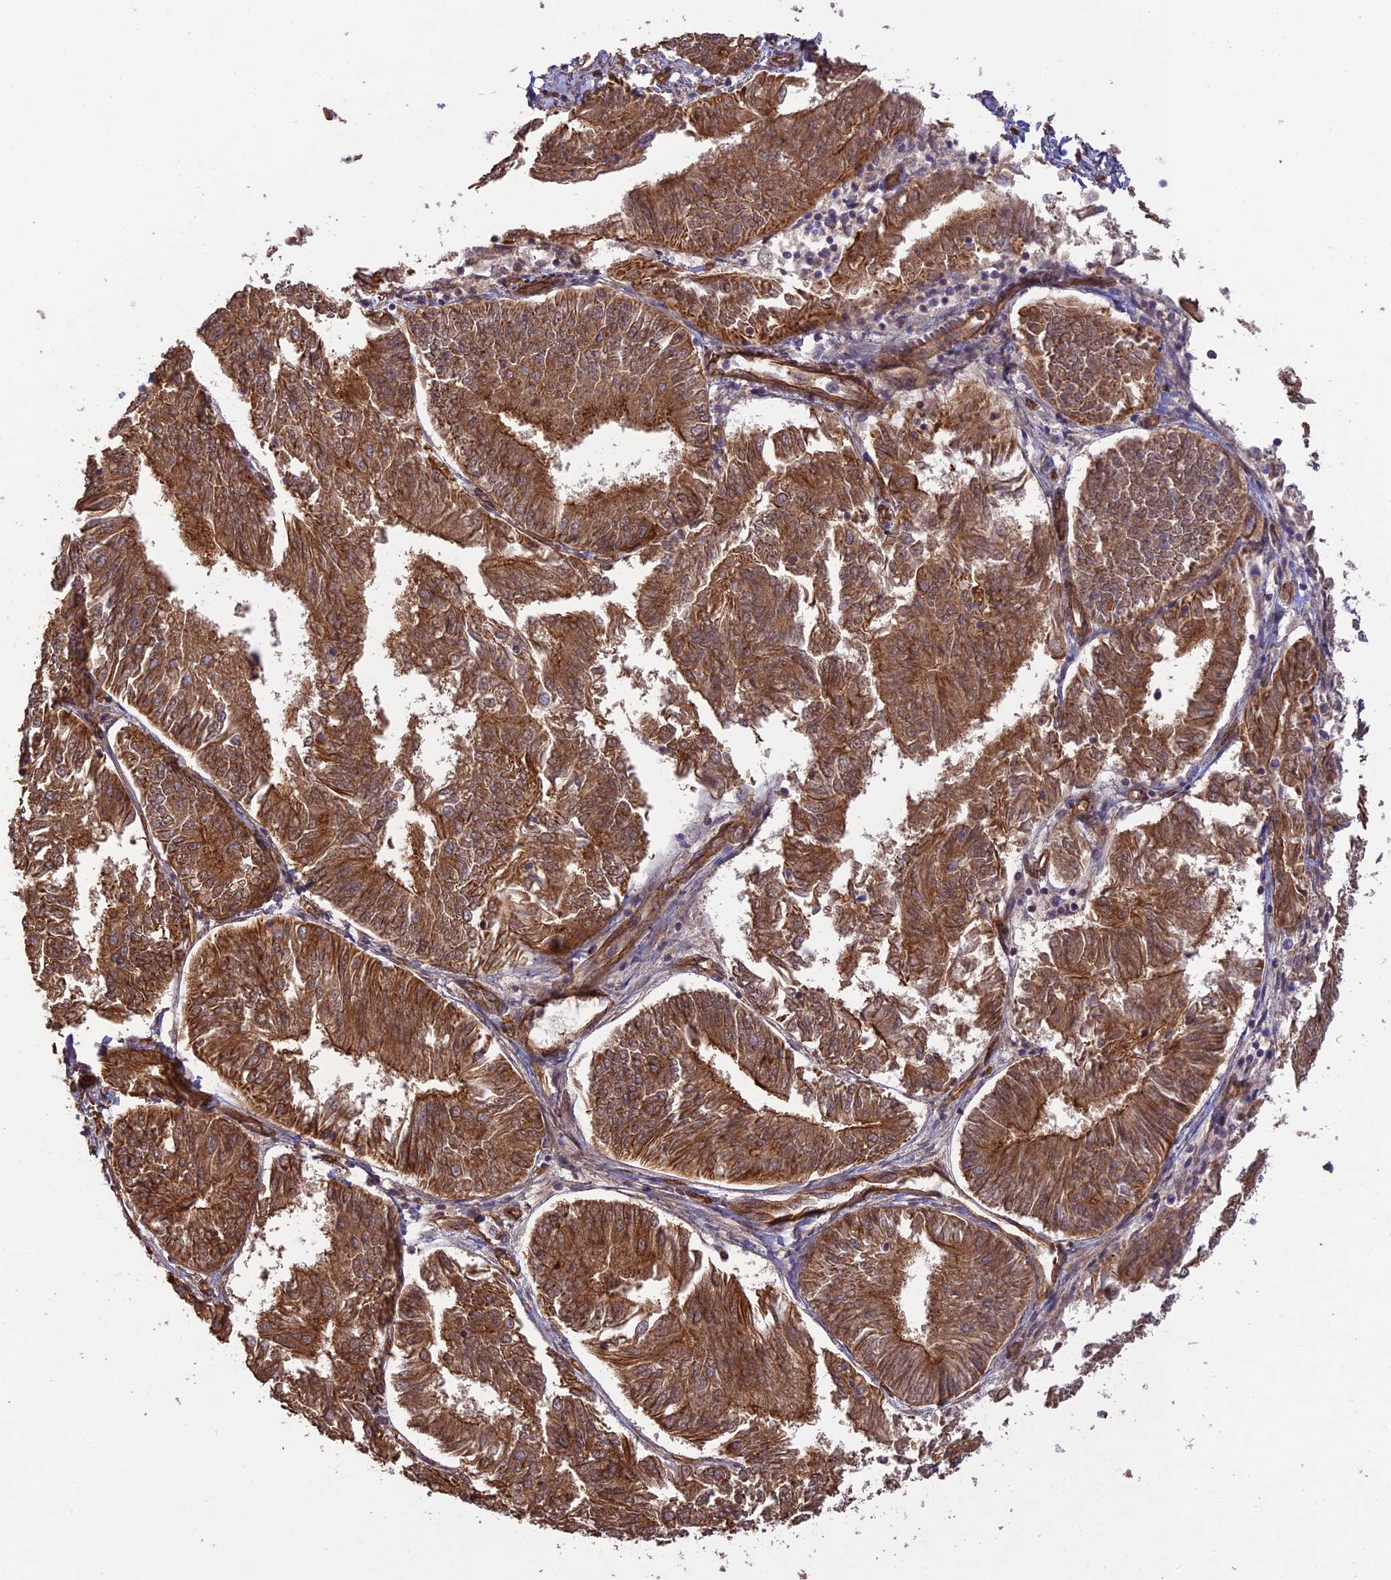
{"staining": {"intensity": "strong", "quantity": ">75%", "location": "cytoplasmic/membranous"}, "tissue": "endometrial cancer", "cell_type": "Tumor cells", "image_type": "cancer", "snomed": [{"axis": "morphology", "description": "Adenocarcinoma, NOS"}, {"axis": "topography", "description": "Endometrium"}], "caption": "Immunohistochemistry (IHC) micrograph of neoplastic tissue: endometrial adenocarcinoma stained using IHC shows high levels of strong protein expression localized specifically in the cytoplasmic/membranous of tumor cells, appearing as a cytoplasmic/membranous brown color.", "gene": "HOMER2", "patient": {"sex": "female", "age": 58}}